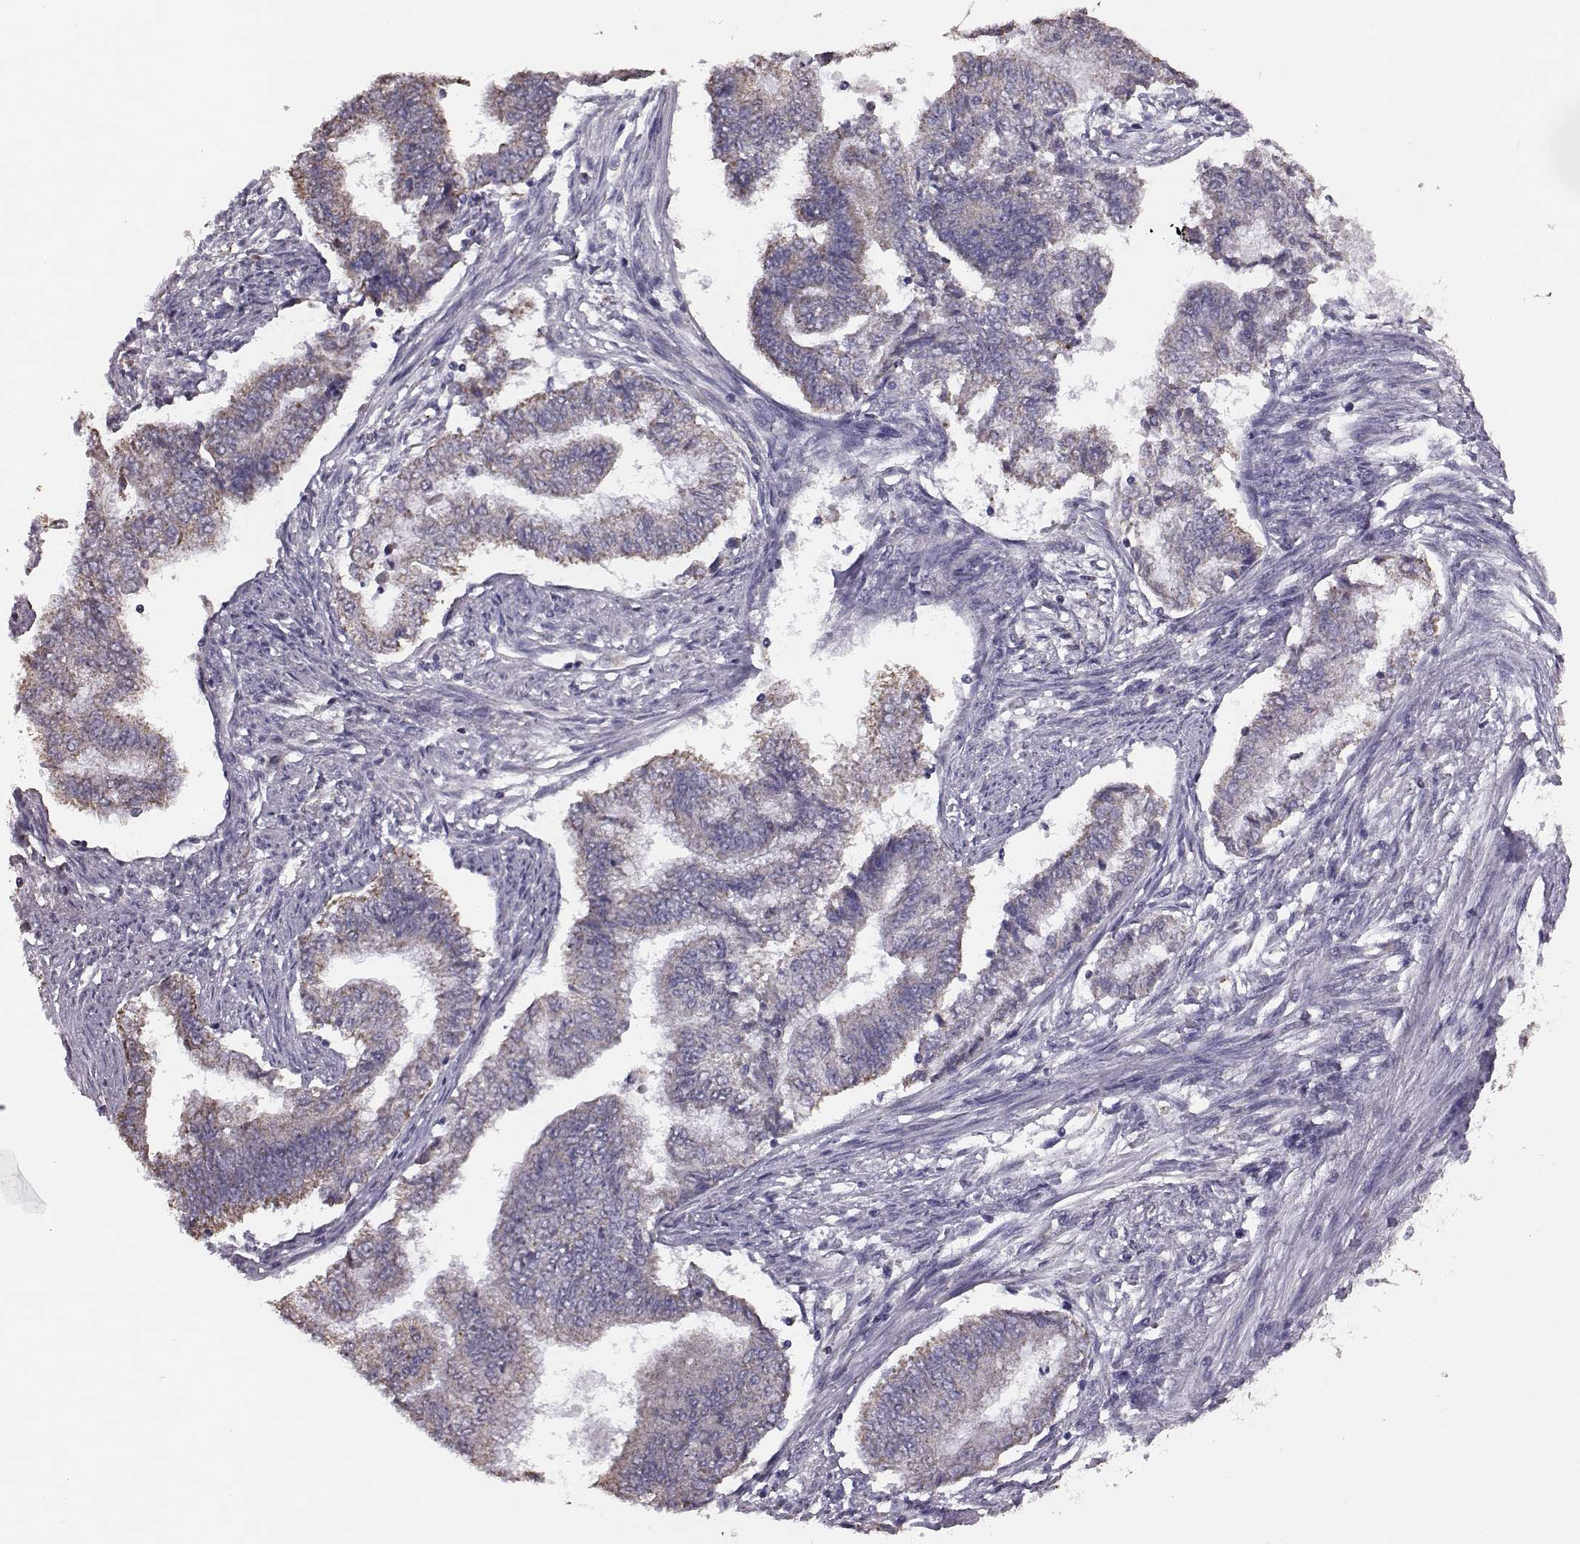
{"staining": {"intensity": "weak", "quantity": "<25%", "location": "cytoplasmic/membranous"}, "tissue": "endometrial cancer", "cell_type": "Tumor cells", "image_type": "cancer", "snomed": [{"axis": "morphology", "description": "Adenocarcinoma, NOS"}, {"axis": "topography", "description": "Endometrium"}], "caption": "DAB (3,3'-diaminobenzidine) immunohistochemical staining of human endometrial adenocarcinoma reveals no significant expression in tumor cells.", "gene": "ALDH3A1", "patient": {"sex": "female", "age": 65}}